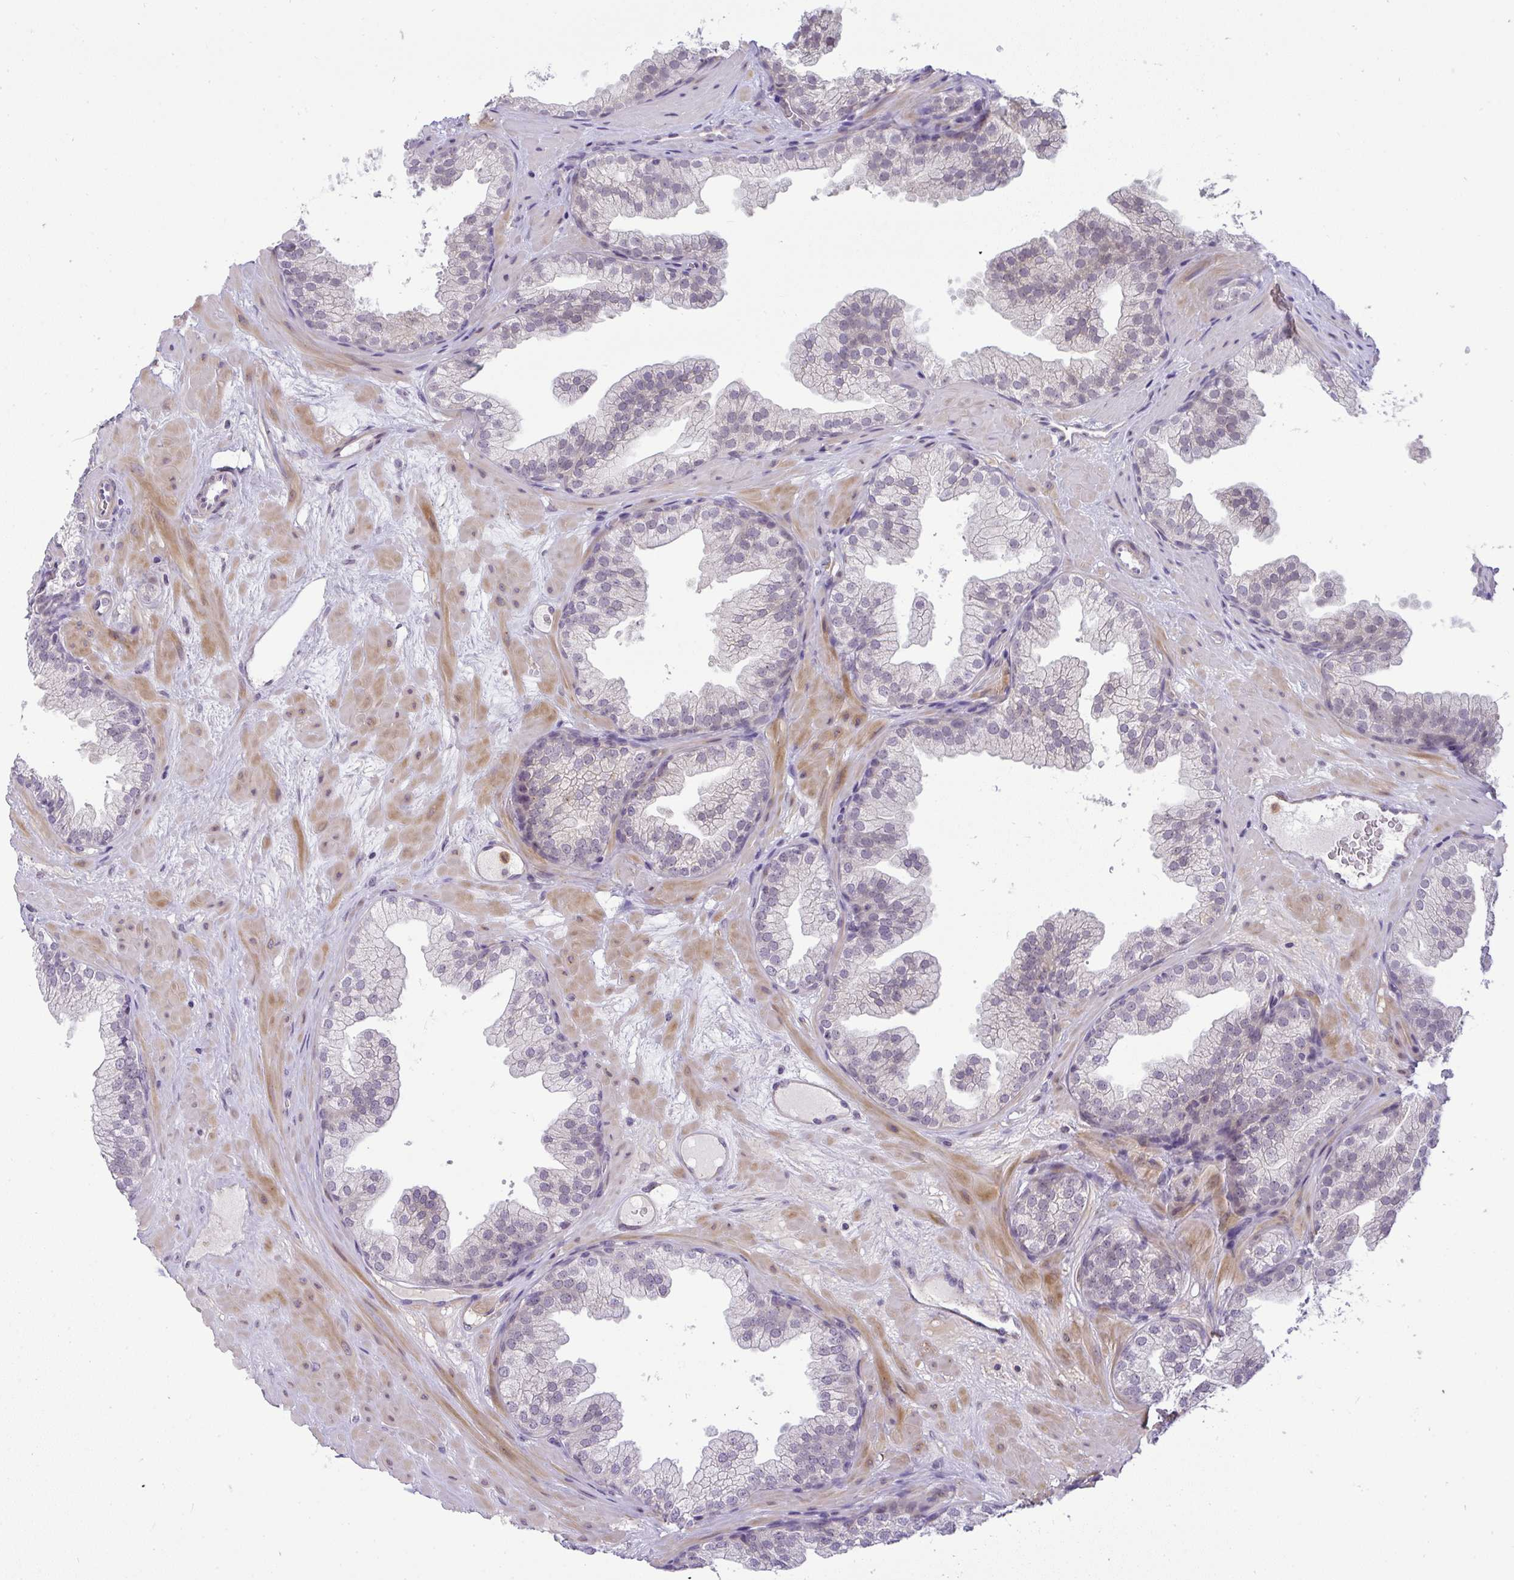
{"staining": {"intensity": "negative", "quantity": "none", "location": "none"}, "tissue": "prostate", "cell_type": "Glandular cells", "image_type": "normal", "snomed": [{"axis": "morphology", "description": "Normal tissue, NOS"}, {"axis": "topography", "description": "Prostate"}], "caption": "Immunohistochemical staining of normal prostate demonstrates no significant positivity in glandular cells. (DAB (3,3'-diaminobenzidine) IHC with hematoxylin counter stain).", "gene": "DZIP1", "patient": {"sex": "male", "age": 37}}